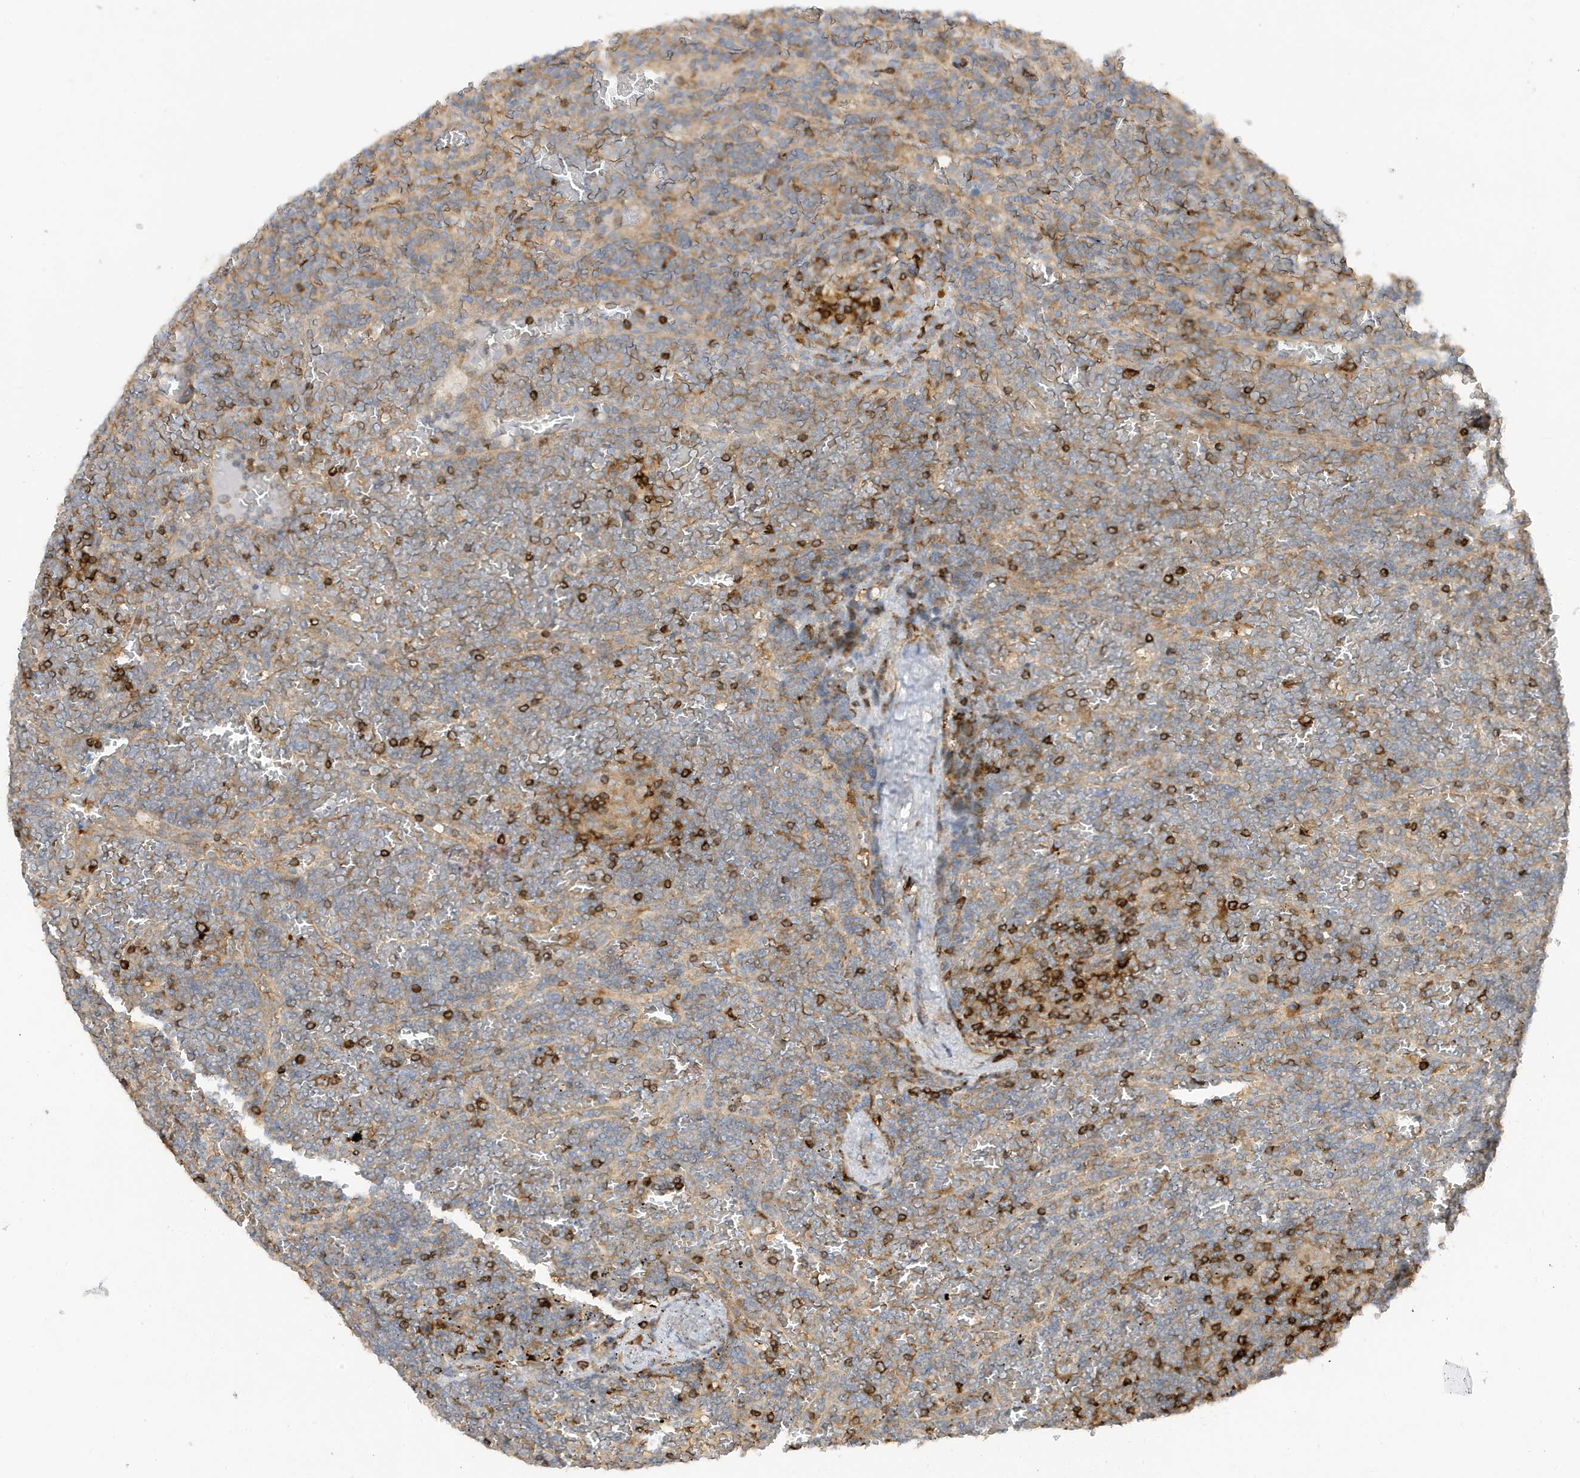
{"staining": {"intensity": "moderate", "quantity": "25%-75%", "location": "cytoplasmic/membranous"}, "tissue": "lymphoma", "cell_type": "Tumor cells", "image_type": "cancer", "snomed": [{"axis": "morphology", "description": "Malignant lymphoma, non-Hodgkin's type, Low grade"}, {"axis": "topography", "description": "Spleen"}], "caption": "A photomicrograph showing moderate cytoplasmic/membranous staining in about 25%-75% of tumor cells in low-grade malignant lymphoma, non-Hodgkin's type, as visualized by brown immunohistochemical staining.", "gene": "PHACTR2", "patient": {"sex": "female", "age": 19}}